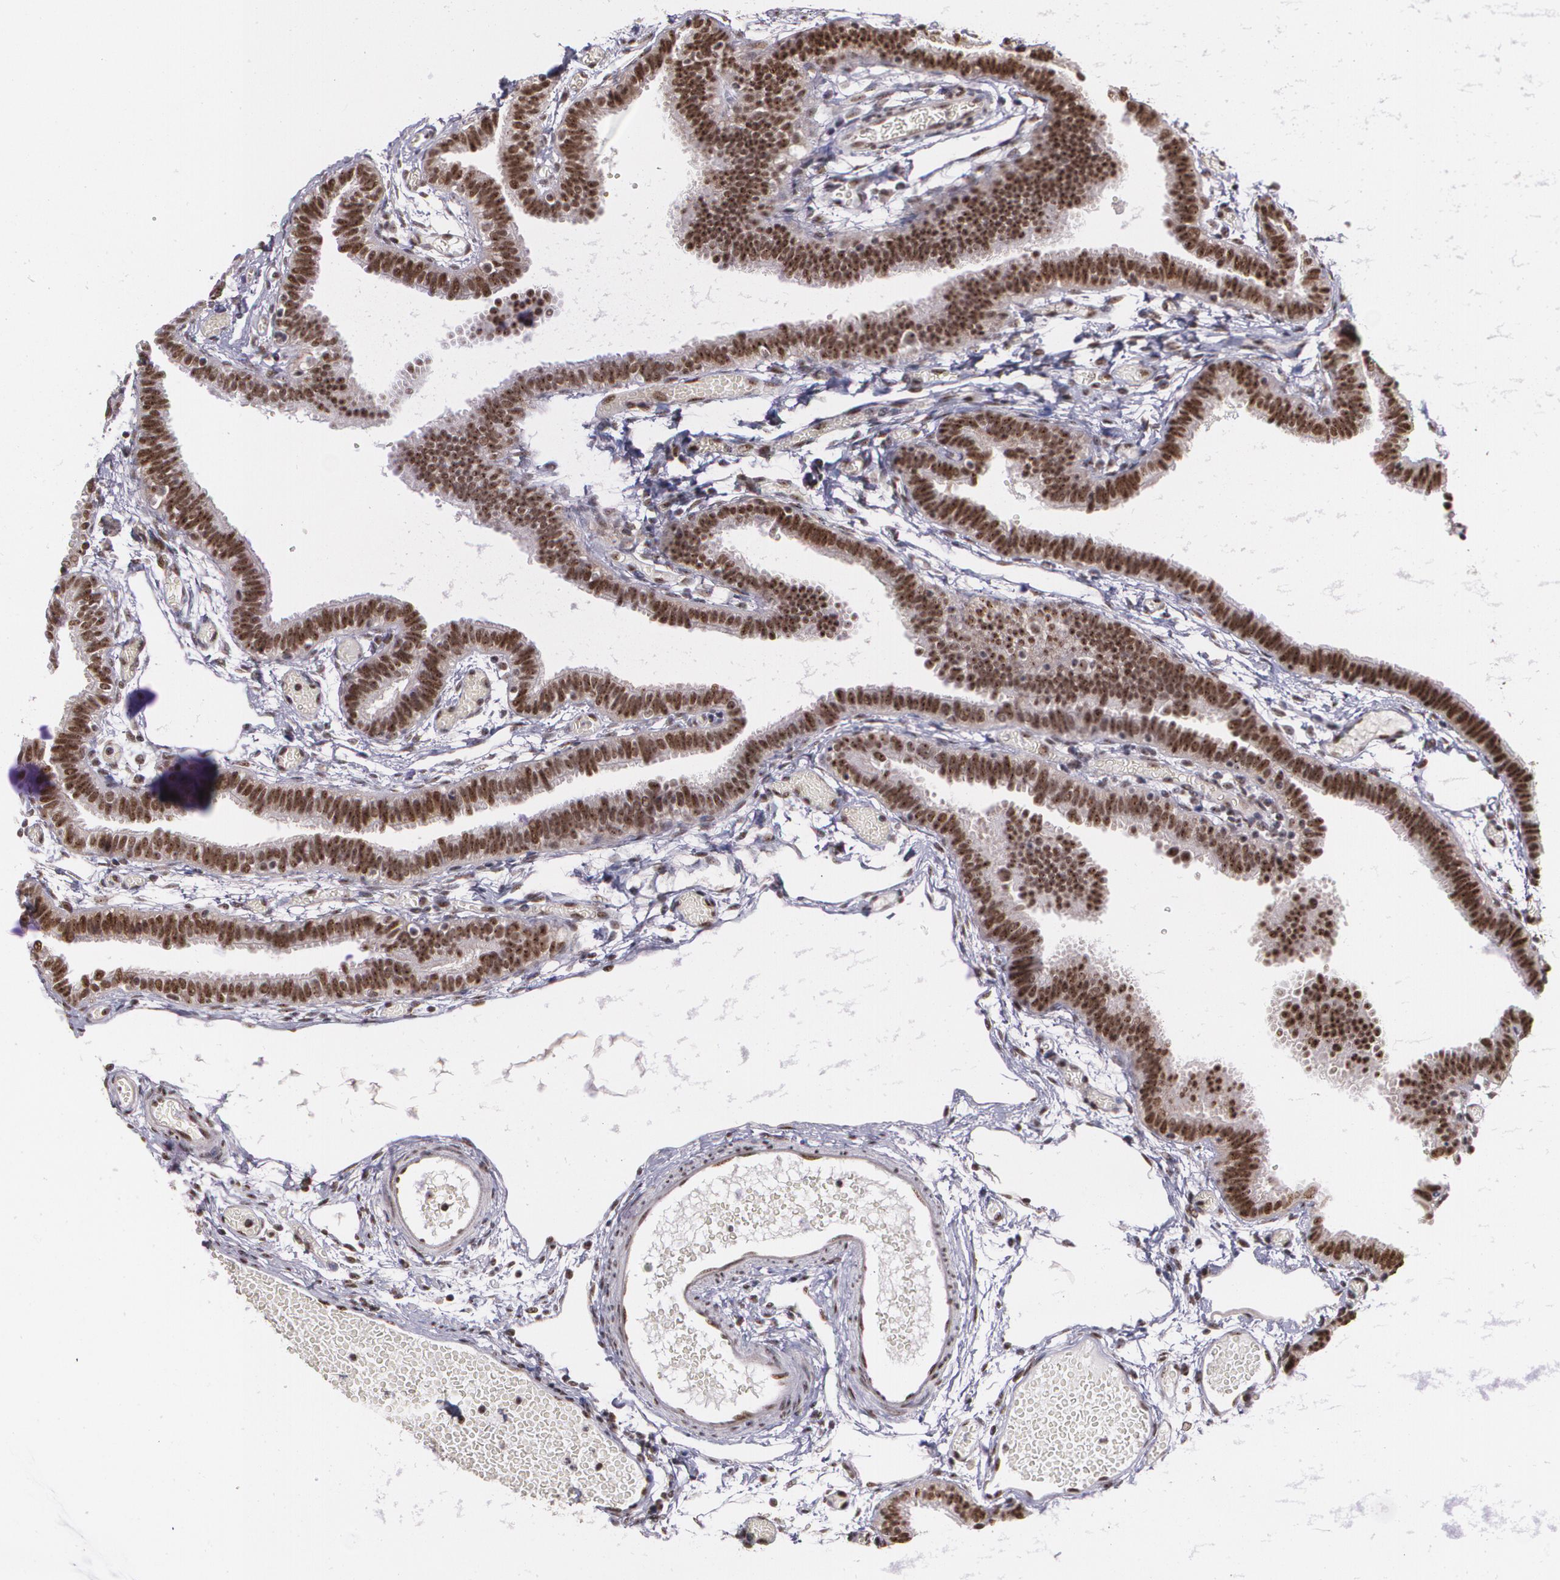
{"staining": {"intensity": "strong", "quantity": ">75%", "location": "nuclear"}, "tissue": "fallopian tube", "cell_type": "Glandular cells", "image_type": "normal", "snomed": [{"axis": "morphology", "description": "Normal tissue, NOS"}, {"axis": "topography", "description": "Fallopian tube"}], "caption": "A high amount of strong nuclear staining is seen in approximately >75% of glandular cells in unremarkable fallopian tube. The staining is performed using DAB brown chromogen to label protein expression. The nuclei are counter-stained blue using hematoxylin.", "gene": "C6orf15", "patient": {"sex": "female", "age": 29}}